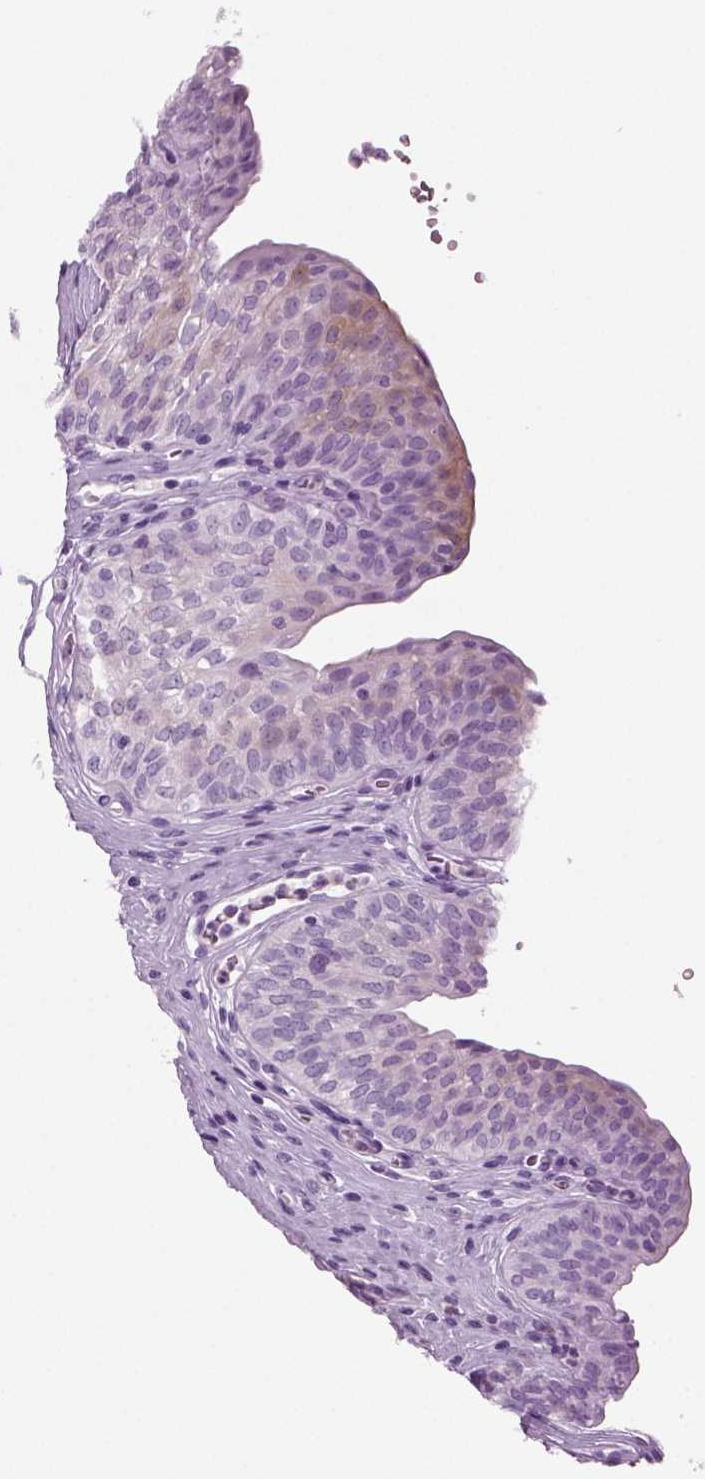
{"staining": {"intensity": "moderate", "quantity": "<25%", "location": "cytoplasmic/membranous"}, "tissue": "urinary bladder", "cell_type": "Urothelial cells", "image_type": "normal", "snomed": [{"axis": "morphology", "description": "Normal tissue, NOS"}, {"axis": "topography", "description": "Urinary bladder"}], "caption": "Immunohistochemical staining of unremarkable human urinary bladder shows <25% levels of moderate cytoplasmic/membranous protein expression in about <25% of urothelial cells. (Brightfield microscopy of DAB IHC at high magnification).", "gene": "CRABP1", "patient": {"sex": "male", "age": 66}}